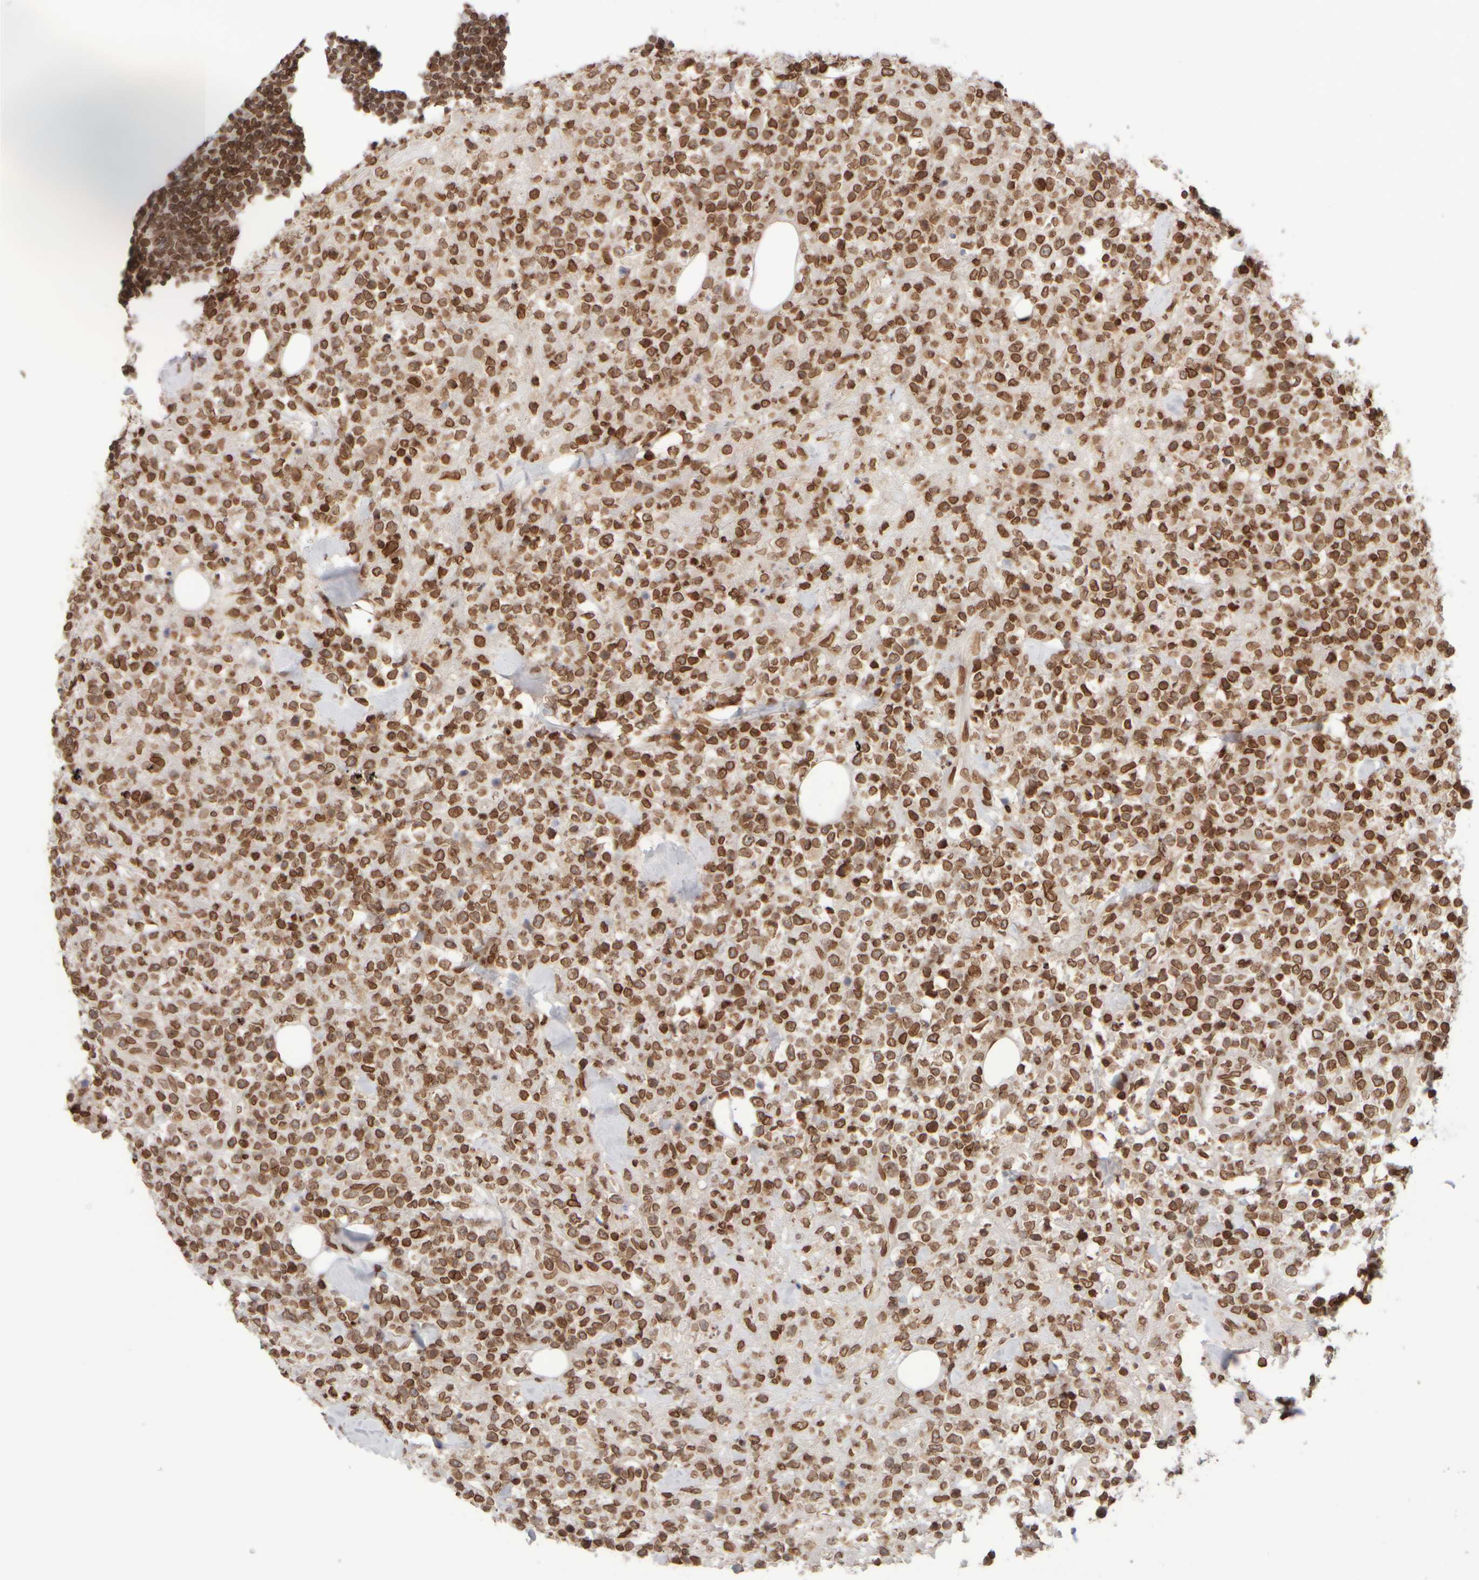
{"staining": {"intensity": "moderate", "quantity": ">75%", "location": "cytoplasmic/membranous,nuclear"}, "tissue": "lymphoma", "cell_type": "Tumor cells", "image_type": "cancer", "snomed": [{"axis": "morphology", "description": "Malignant lymphoma, non-Hodgkin's type, High grade"}, {"axis": "topography", "description": "Colon"}], "caption": "Lymphoma stained with a protein marker exhibits moderate staining in tumor cells.", "gene": "ZC3HC1", "patient": {"sex": "female", "age": 53}}